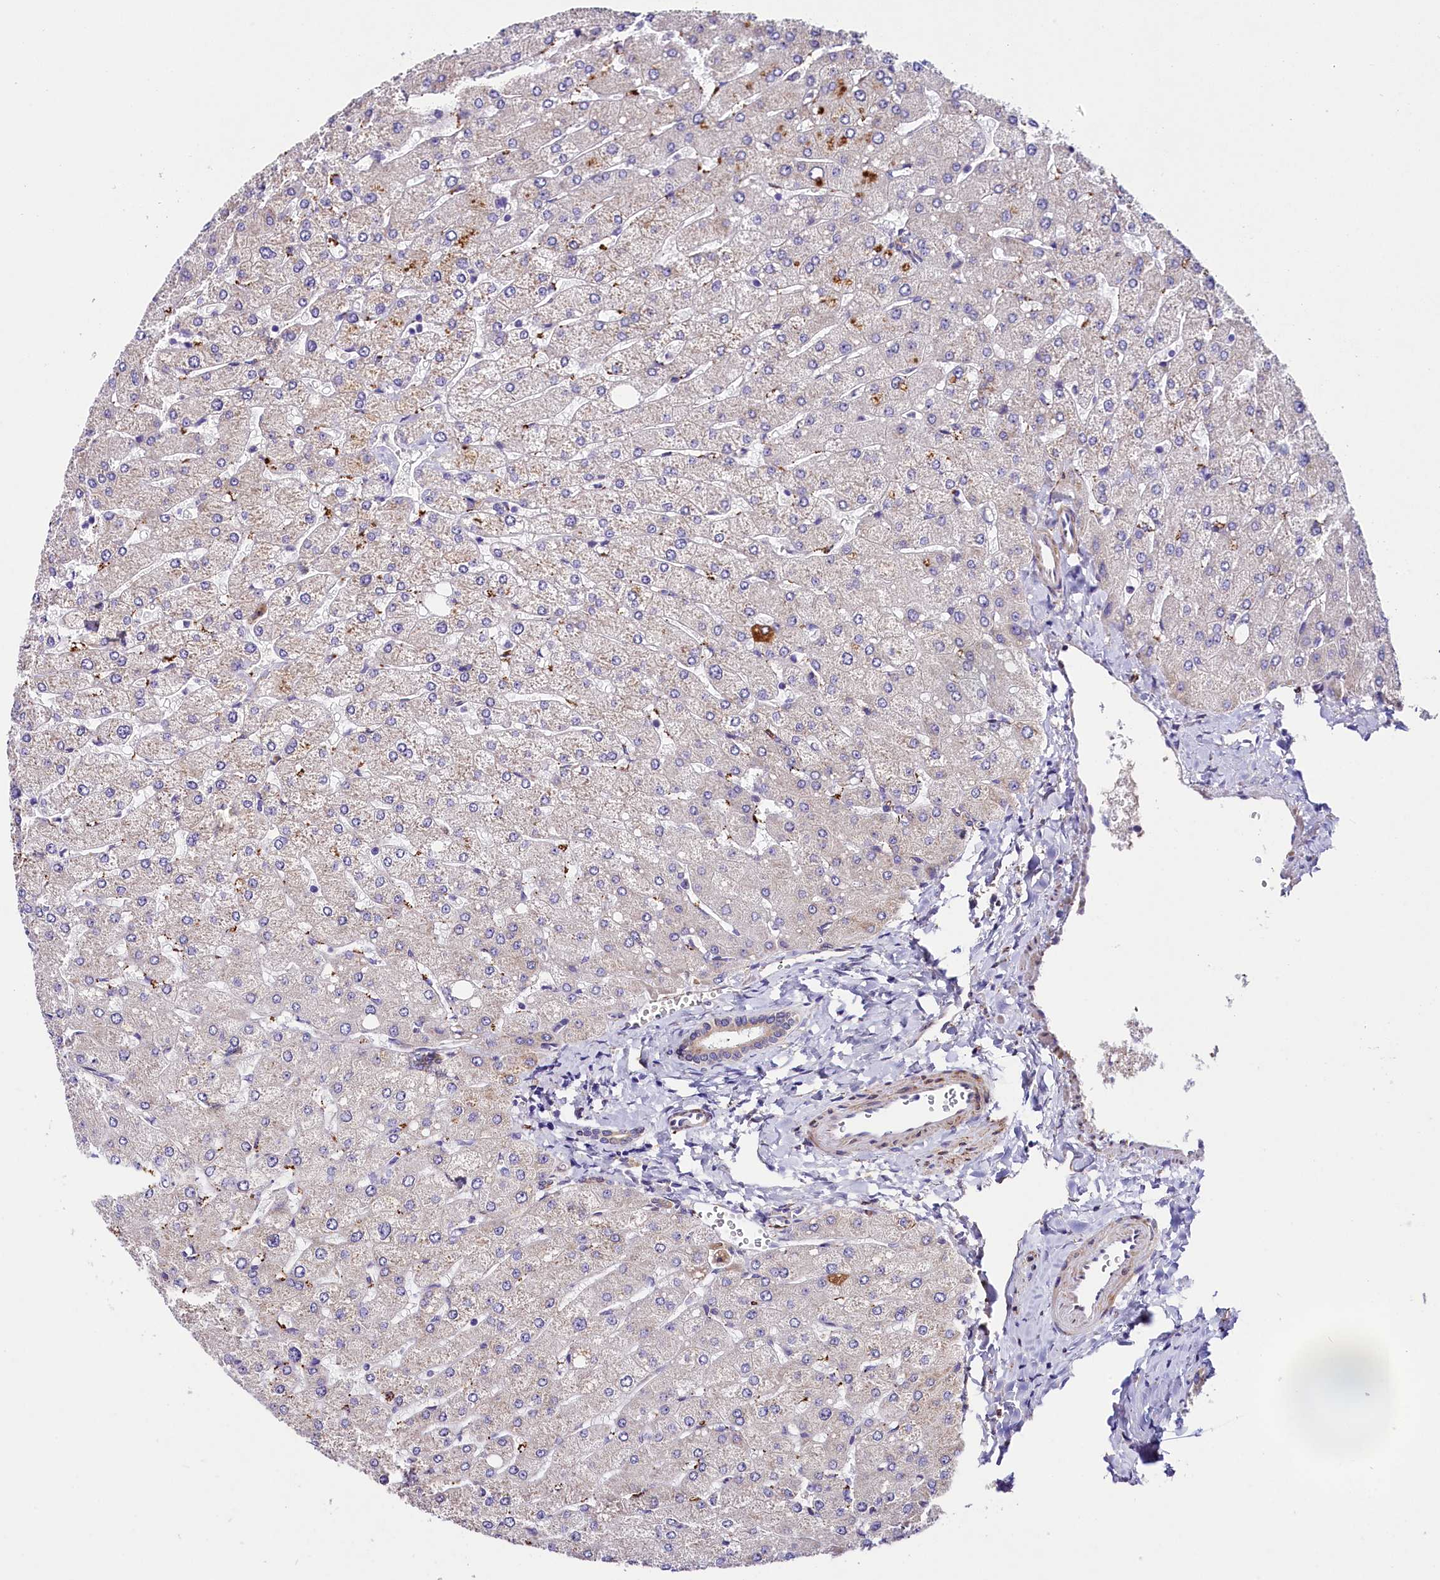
{"staining": {"intensity": "weak", "quantity": "<25%", "location": "cytoplasmic/membranous"}, "tissue": "liver", "cell_type": "Cholangiocytes", "image_type": "normal", "snomed": [{"axis": "morphology", "description": "Normal tissue, NOS"}, {"axis": "topography", "description": "Liver"}], "caption": "This image is of normal liver stained with immunohistochemistry (IHC) to label a protein in brown with the nuclei are counter-stained blue. There is no staining in cholangiocytes. The staining was performed using DAB (3,3'-diaminobenzidine) to visualize the protein expression in brown, while the nuclei were stained in blue with hematoxylin (Magnification: 20x).", "gene": "ITGA1", "patient": {"sex": "male", "age": 55}}